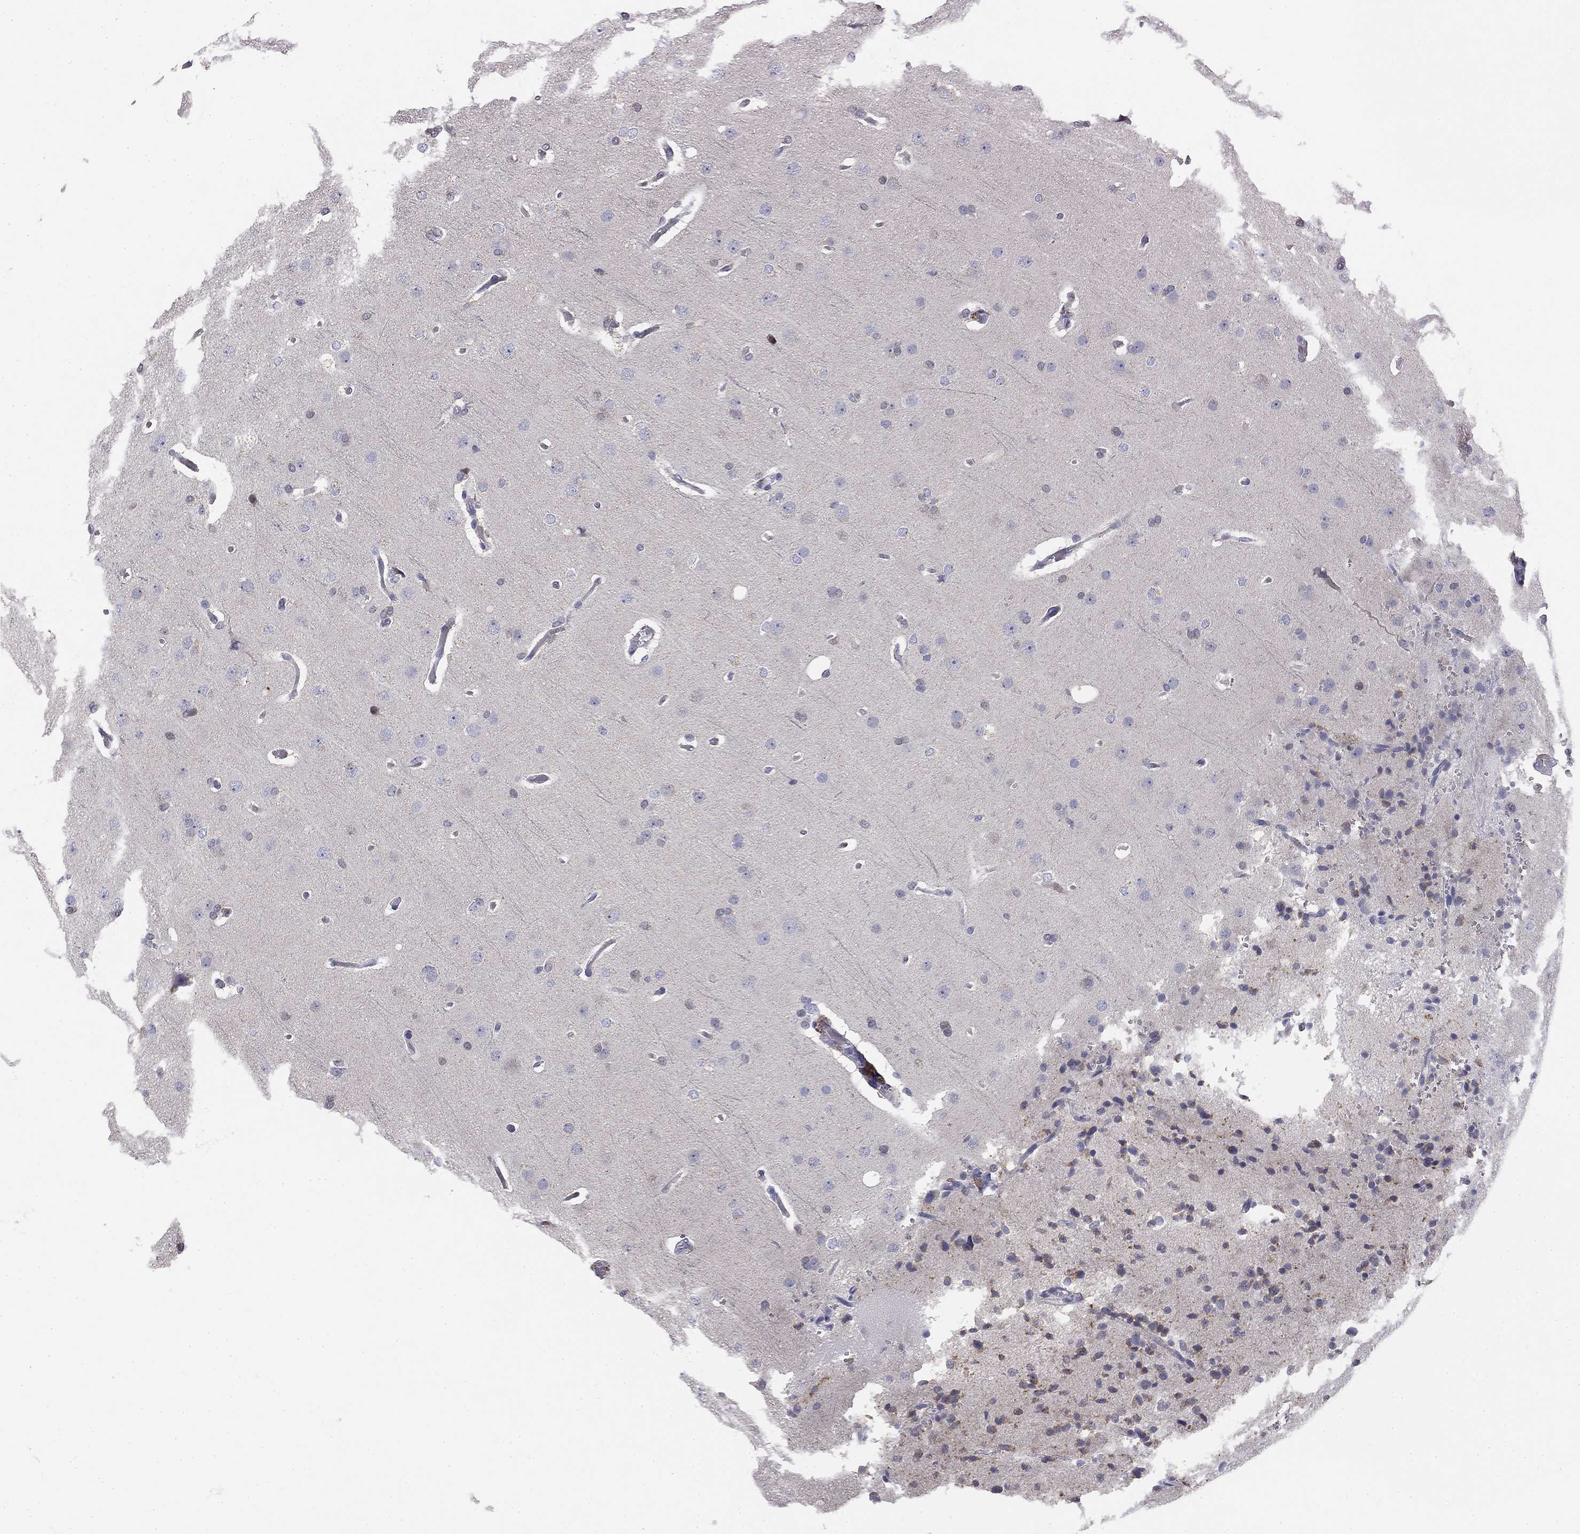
{"staining": {"intensity": "negative", "quantity": "none", "location": "none"}, "tissue": "glioma", "cell_type": "Tumor cells", "image_type": "cancer", "snomed": [{"axis": "morphology", "description": "Glioma, malignant, Low grade"}, {"axis": "topography", "description": "Brain"}], "caption": "The image reveals no significant positivity in tumor cells of malignant low-grade glioma.", "gene": "SLC2A9", "patient": {"sex": "male", "age": 41}}